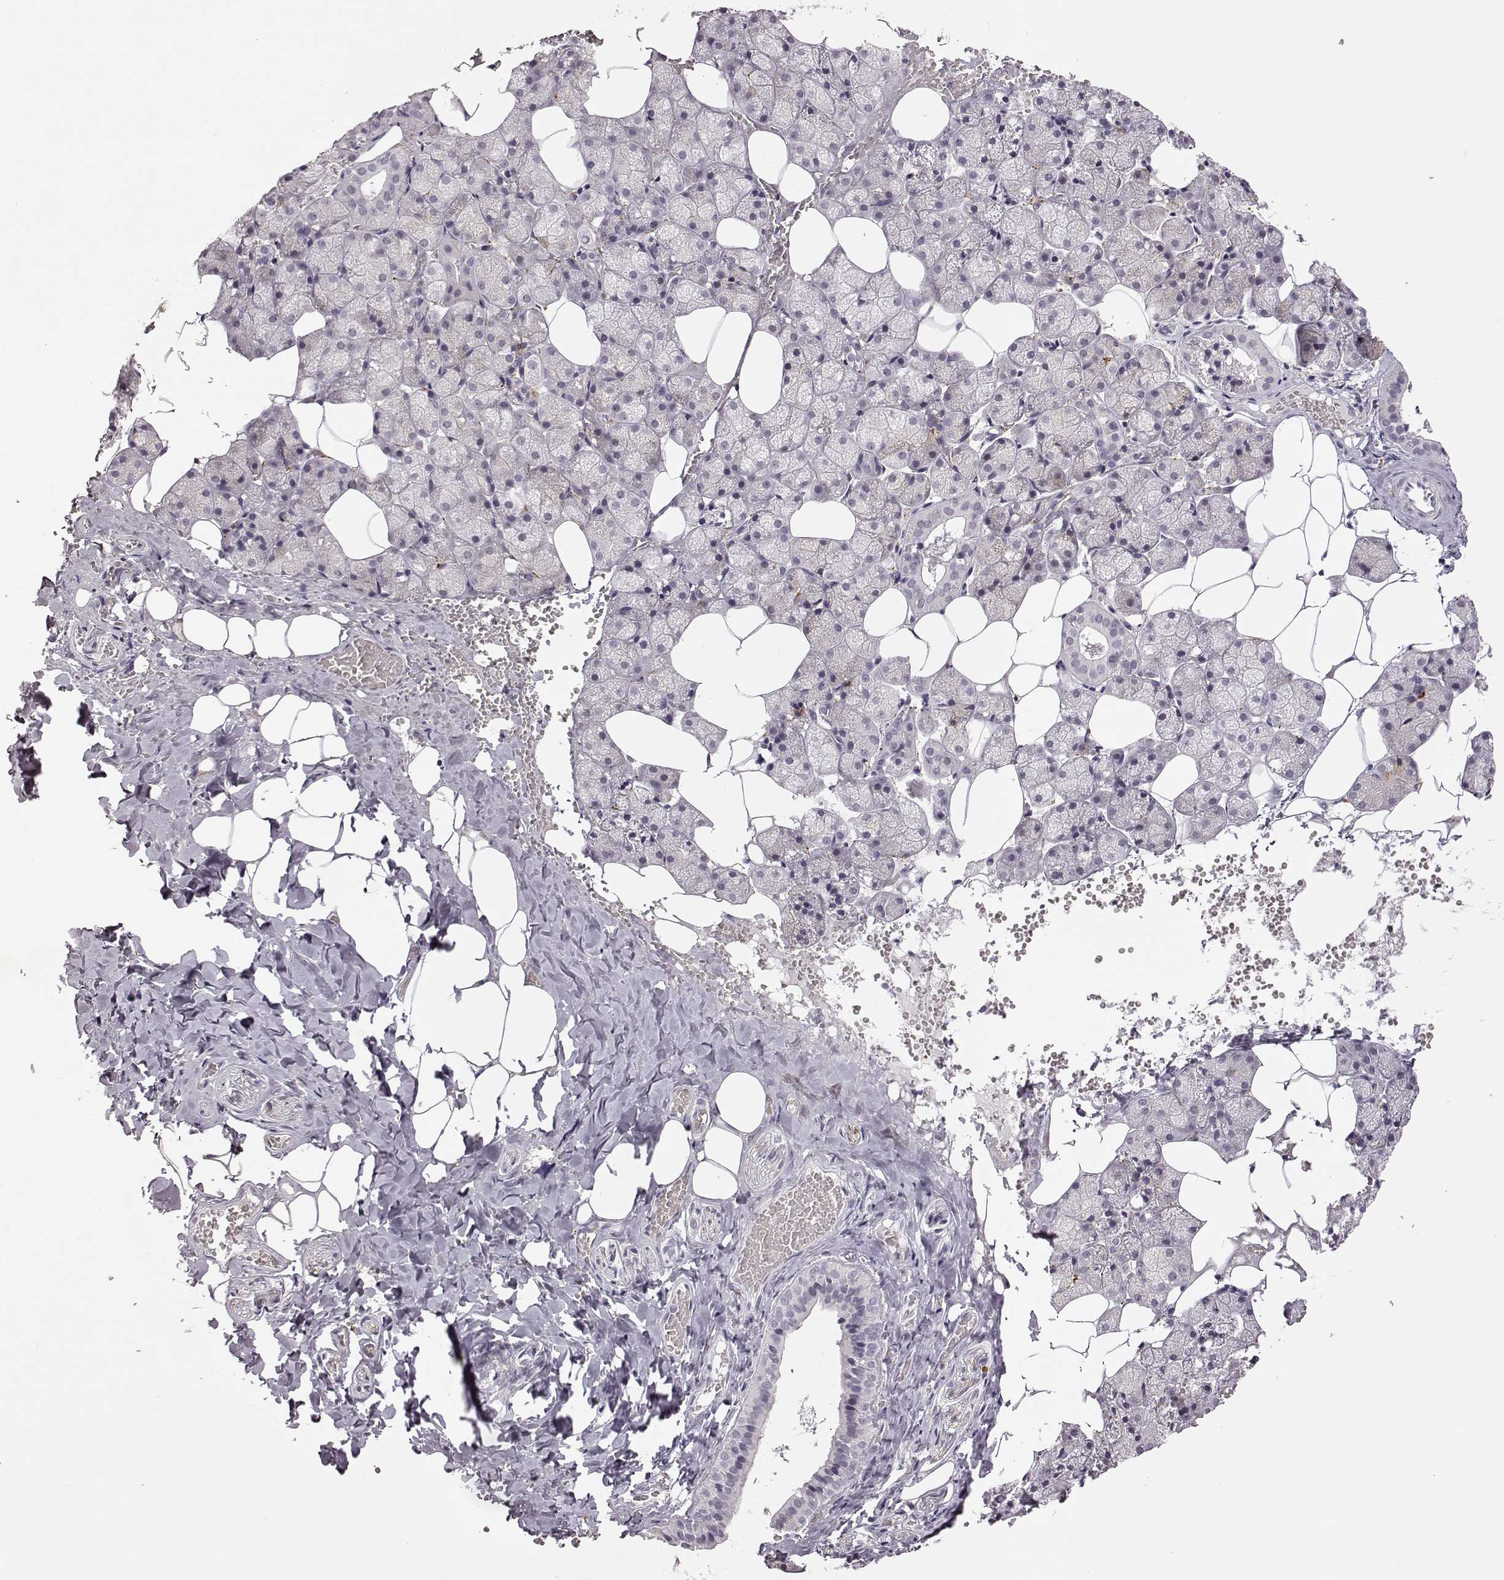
{"staining": {"intensity": "weak", "quantity": "25%-75%", "location": "cytoplasmic/membranous"}, "tissue": "salivary gland", "cell_type": "Glandular cells", "image_type": "normal", "snomed": [{"axis": "morphology", "description": "Normal tissue, NOS"}, {"axis": "topography", "description": "Salivary gland"}], "caption": "The histopathology image demonstrates staining of unremarkable salivary gland, revealing weak cytoplasmic/membranous protein expression (brown color) within glandular cells.", "gene": "VGF", "patient": {"sex": "male", "age": 38}}